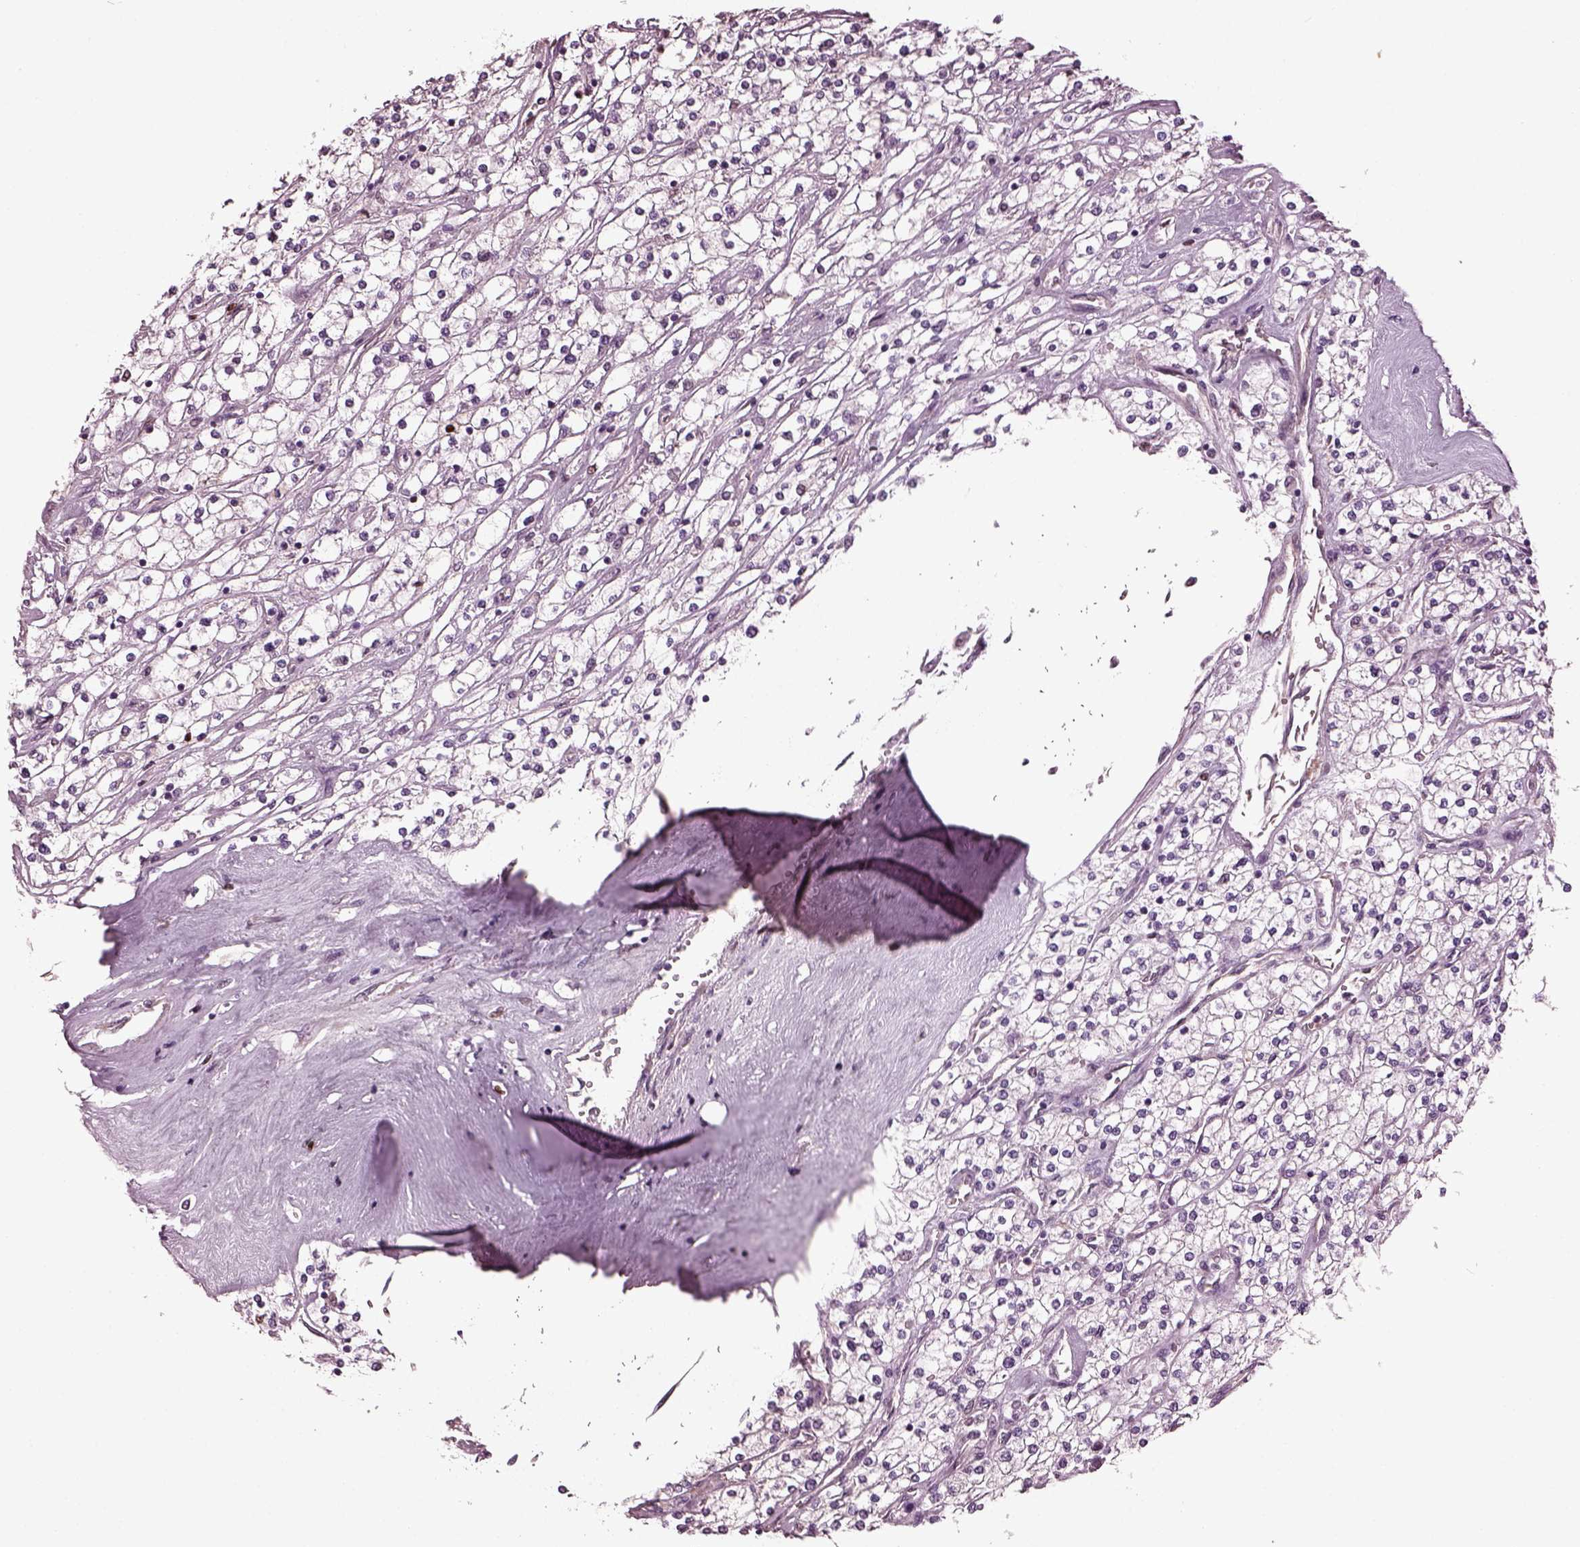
{"staining": {"intensity": "negative", "quantity": "none", "location": "none"}, "tissue": "renal cancer", "cell_type": "Tumor cells", "image_type": "cancer", "snomed": [{"axis": "morphology", "description": "Adenocarcinoma, NOS"}, {"axis": "topography", "description": "Kidney"}], "caption": "Immunohistochemistry (IHC) photomicrograph of neoplastic tissue: human renal adenocarcinoma stained with DAB (3,3'-diaminobenzidine) displays no significant protein staining in tumor cells.", "gene": "RUFY3", "patient": {"sex": "male", "age": 80}}